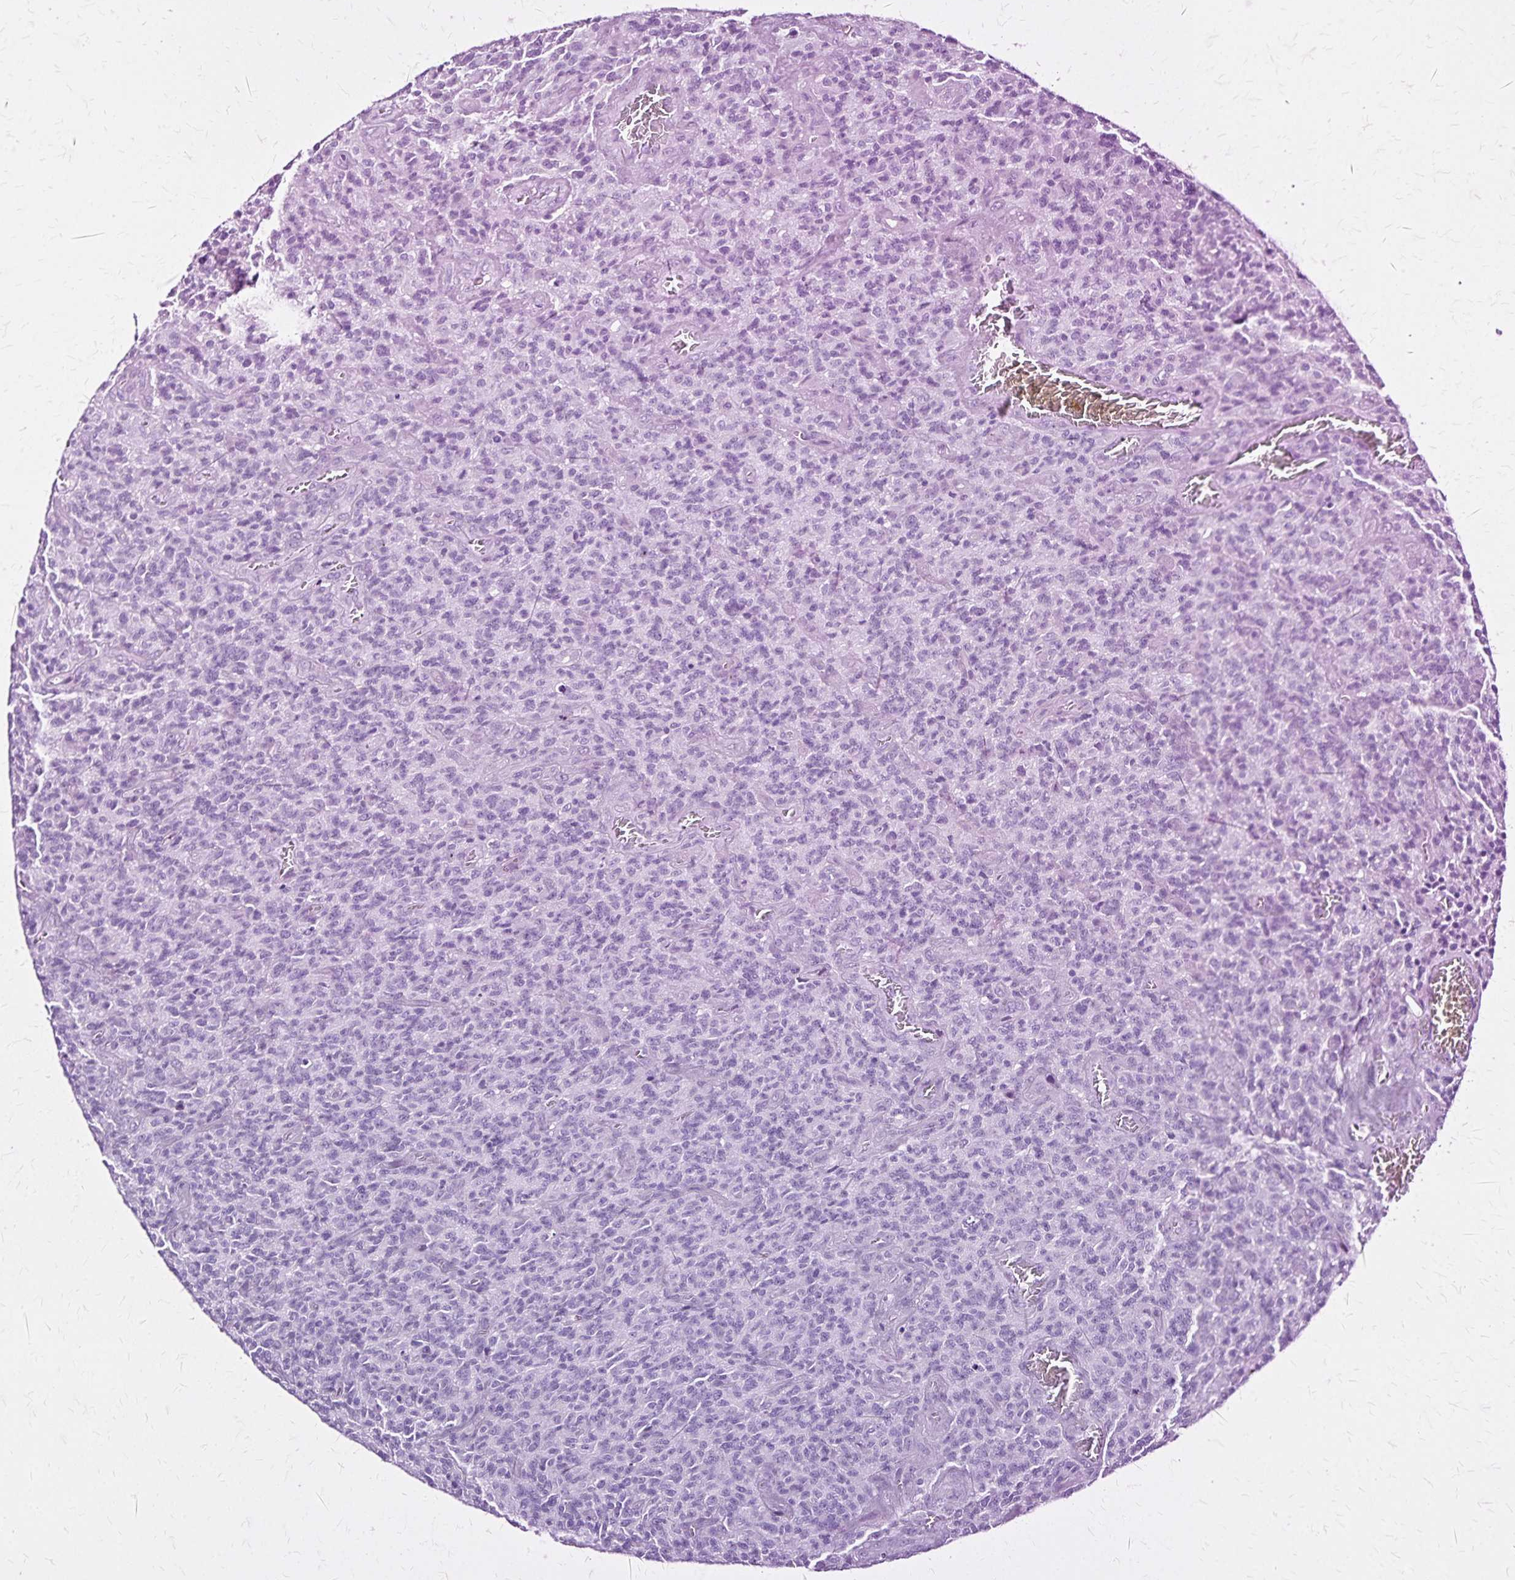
{"staining": {"intensity": "negative", "quantity": "none", "location": "none"}, "tissue": "glioma", "cell_type": "Tumor cells", "image_type": "cancer", "snomed": [{"axis": "morphology", "description": "Glioma, malignant, High grade"}, {"axis": "topography", "description": "Brain"}], "caption": "Tumor cells are negative for protein expression in human glioma.", "gene": "KRT2", "patient": {"sex": "male", "age": 76}}